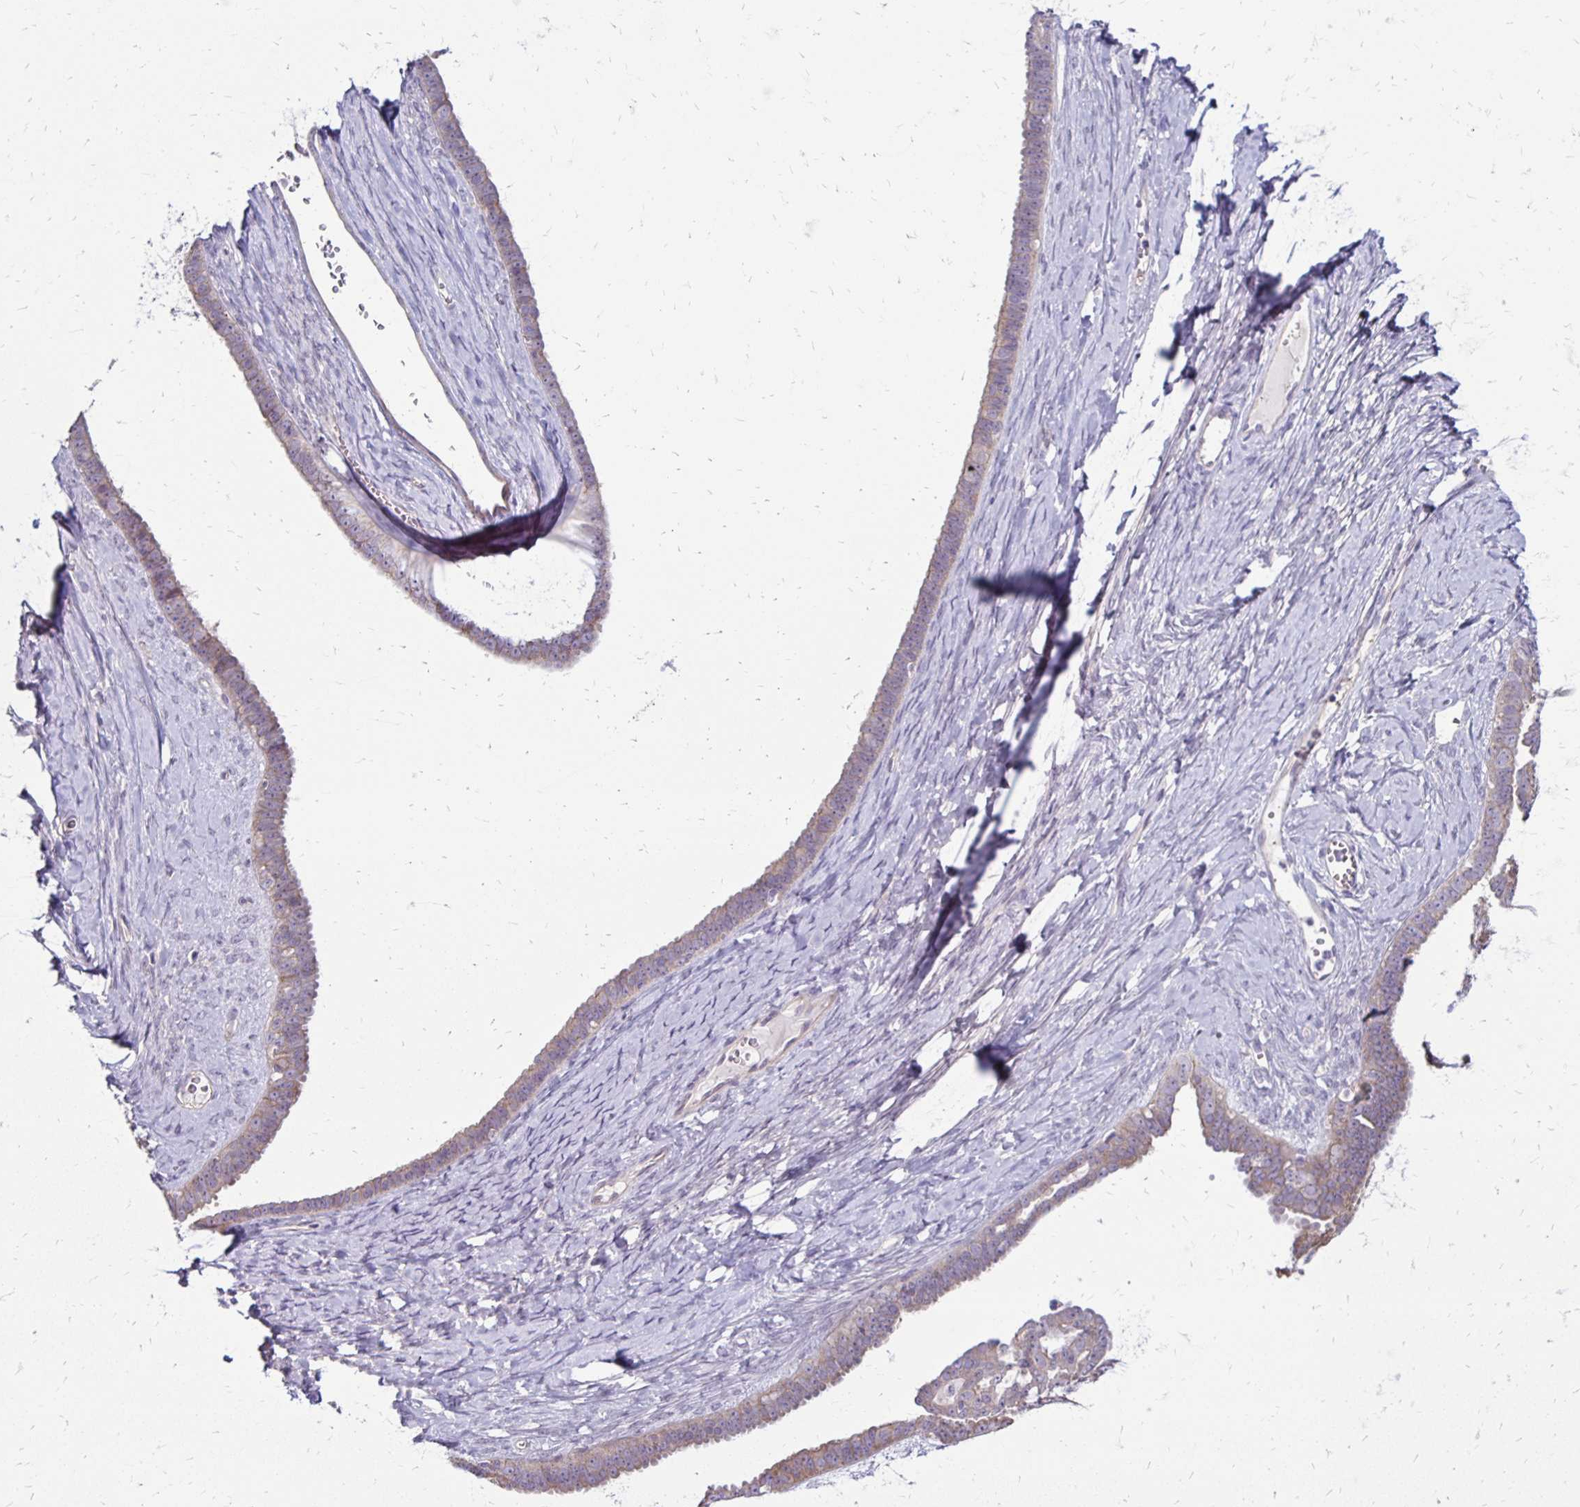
{"staining": {"intensity": "weak", "quantity": "25%-75%", "location": "cytoplasmic/membranous"}, "tissue": "ovarian cancer", "cell_type": "Tumor cells", "image_type": "cancer", "snomed": [{"axis": "morphology", "description": "Cystadenocarcinoma, serous, NOS"}, {"axis": "topography", "description": "Ovary"}], "caption": "IHC of human ovarian cancer (serous cystadenocarcinoma) displays low levels of weak cytoplasmic/membranous staining in approximately 25%-75% of tumor cells.", "gene": "KATNBL1", "patient": {"sex": "female", "age": 71}}